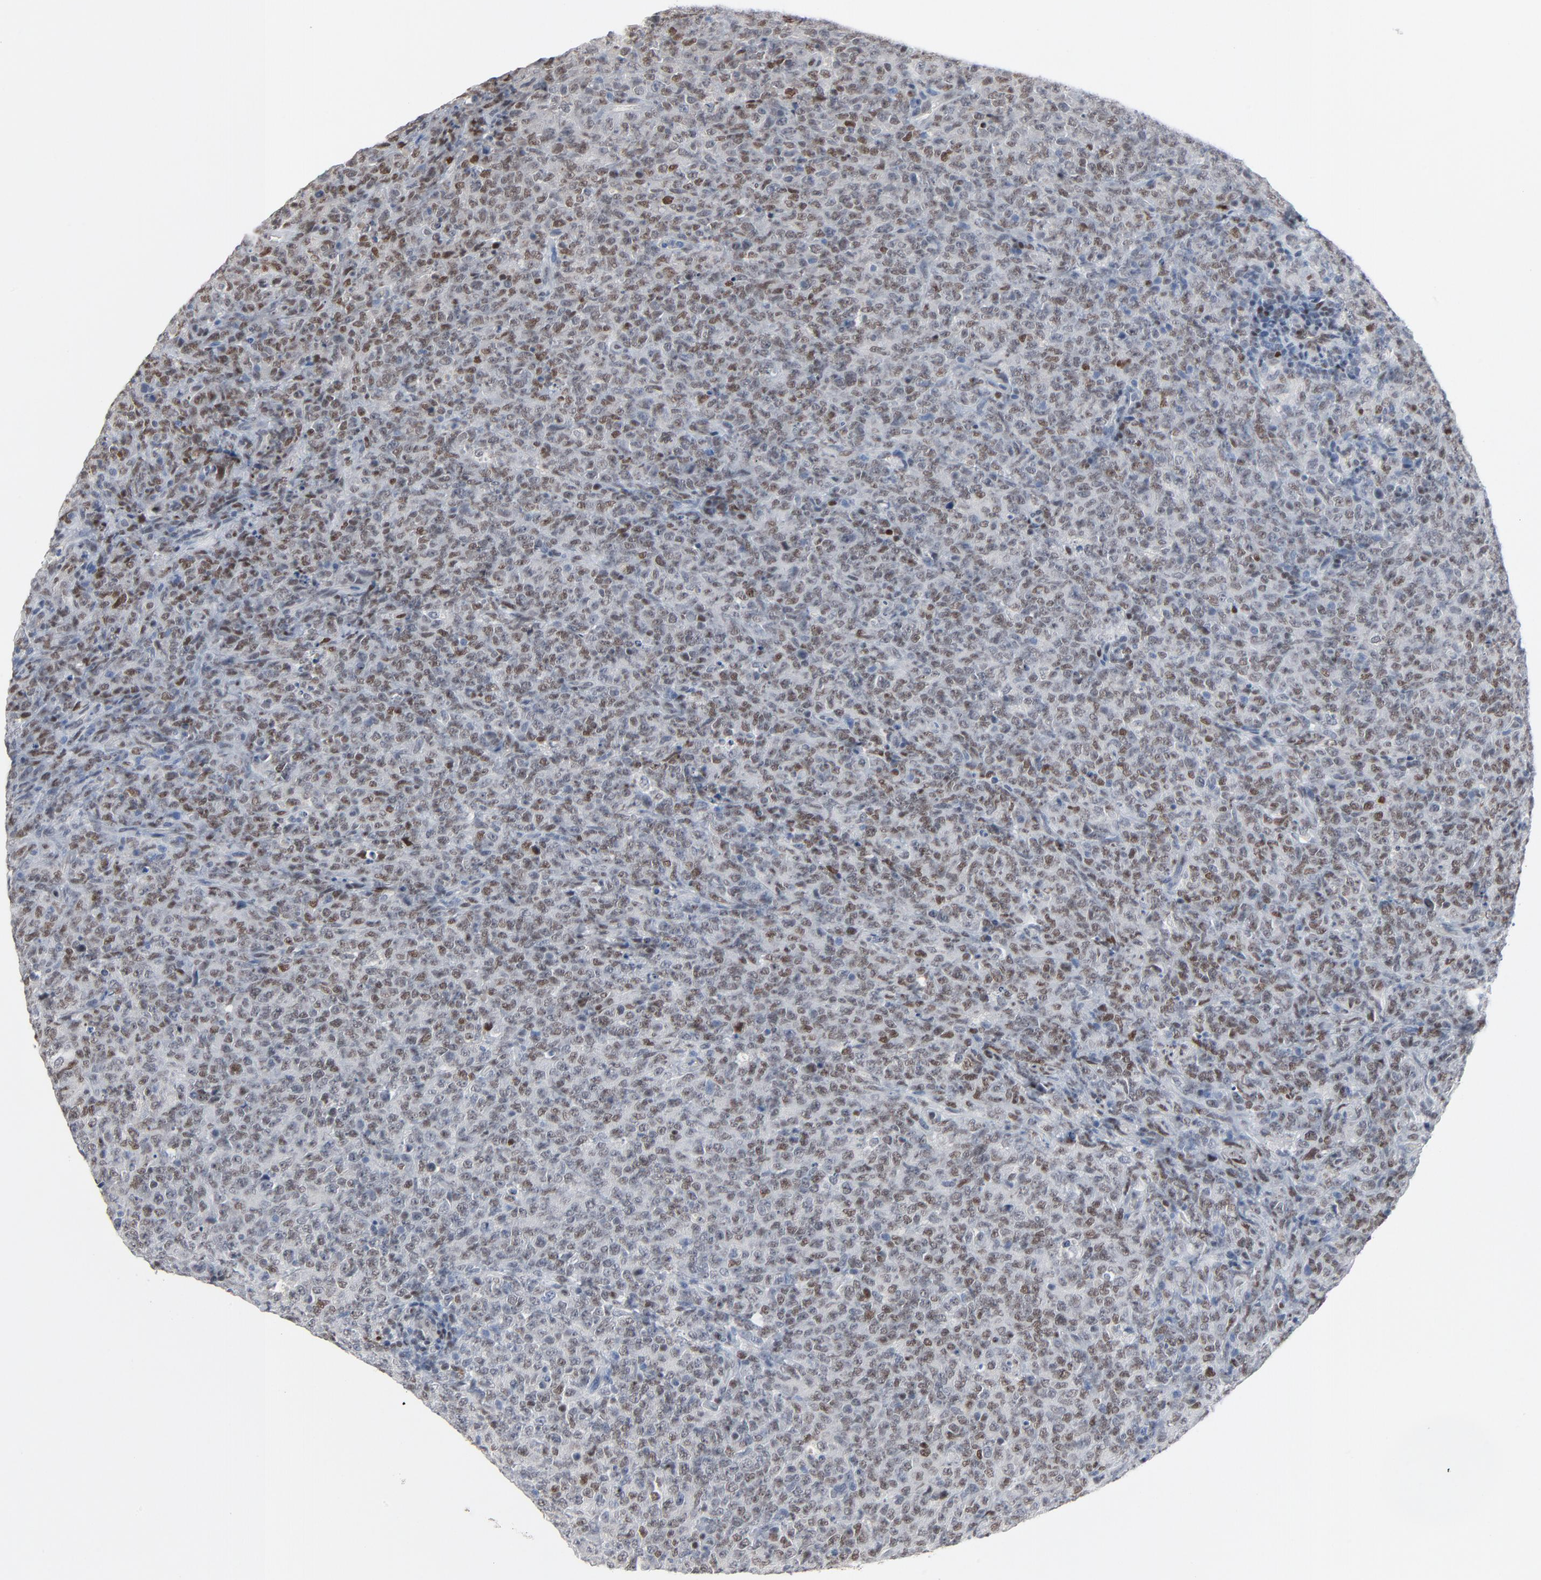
{"staining": {"intensity": "weak", "quantity": "25%-75%", "location": "nuclear"}, "tissue": "lymphoma", "cell_type": "Tumor cells", "image_type": "cancer", "snomed": [{"axis": "morphology", "description": "Malignant lymphoma, non-Hodgkin's type, High grade"}, {"axis": "topography", "description": "Tonsil"}], "caption": "This photomicrograph shows malignant lymphoma, non-Hodgkin's type (high-grade) stained with IHC to label a protein in brown. The nuclear of tumor cells show weak positivity for the protein. Nuclei are counter-stained blue.", "gene": "FOXP1", "patient": {"sex": "female", "age": 36}}